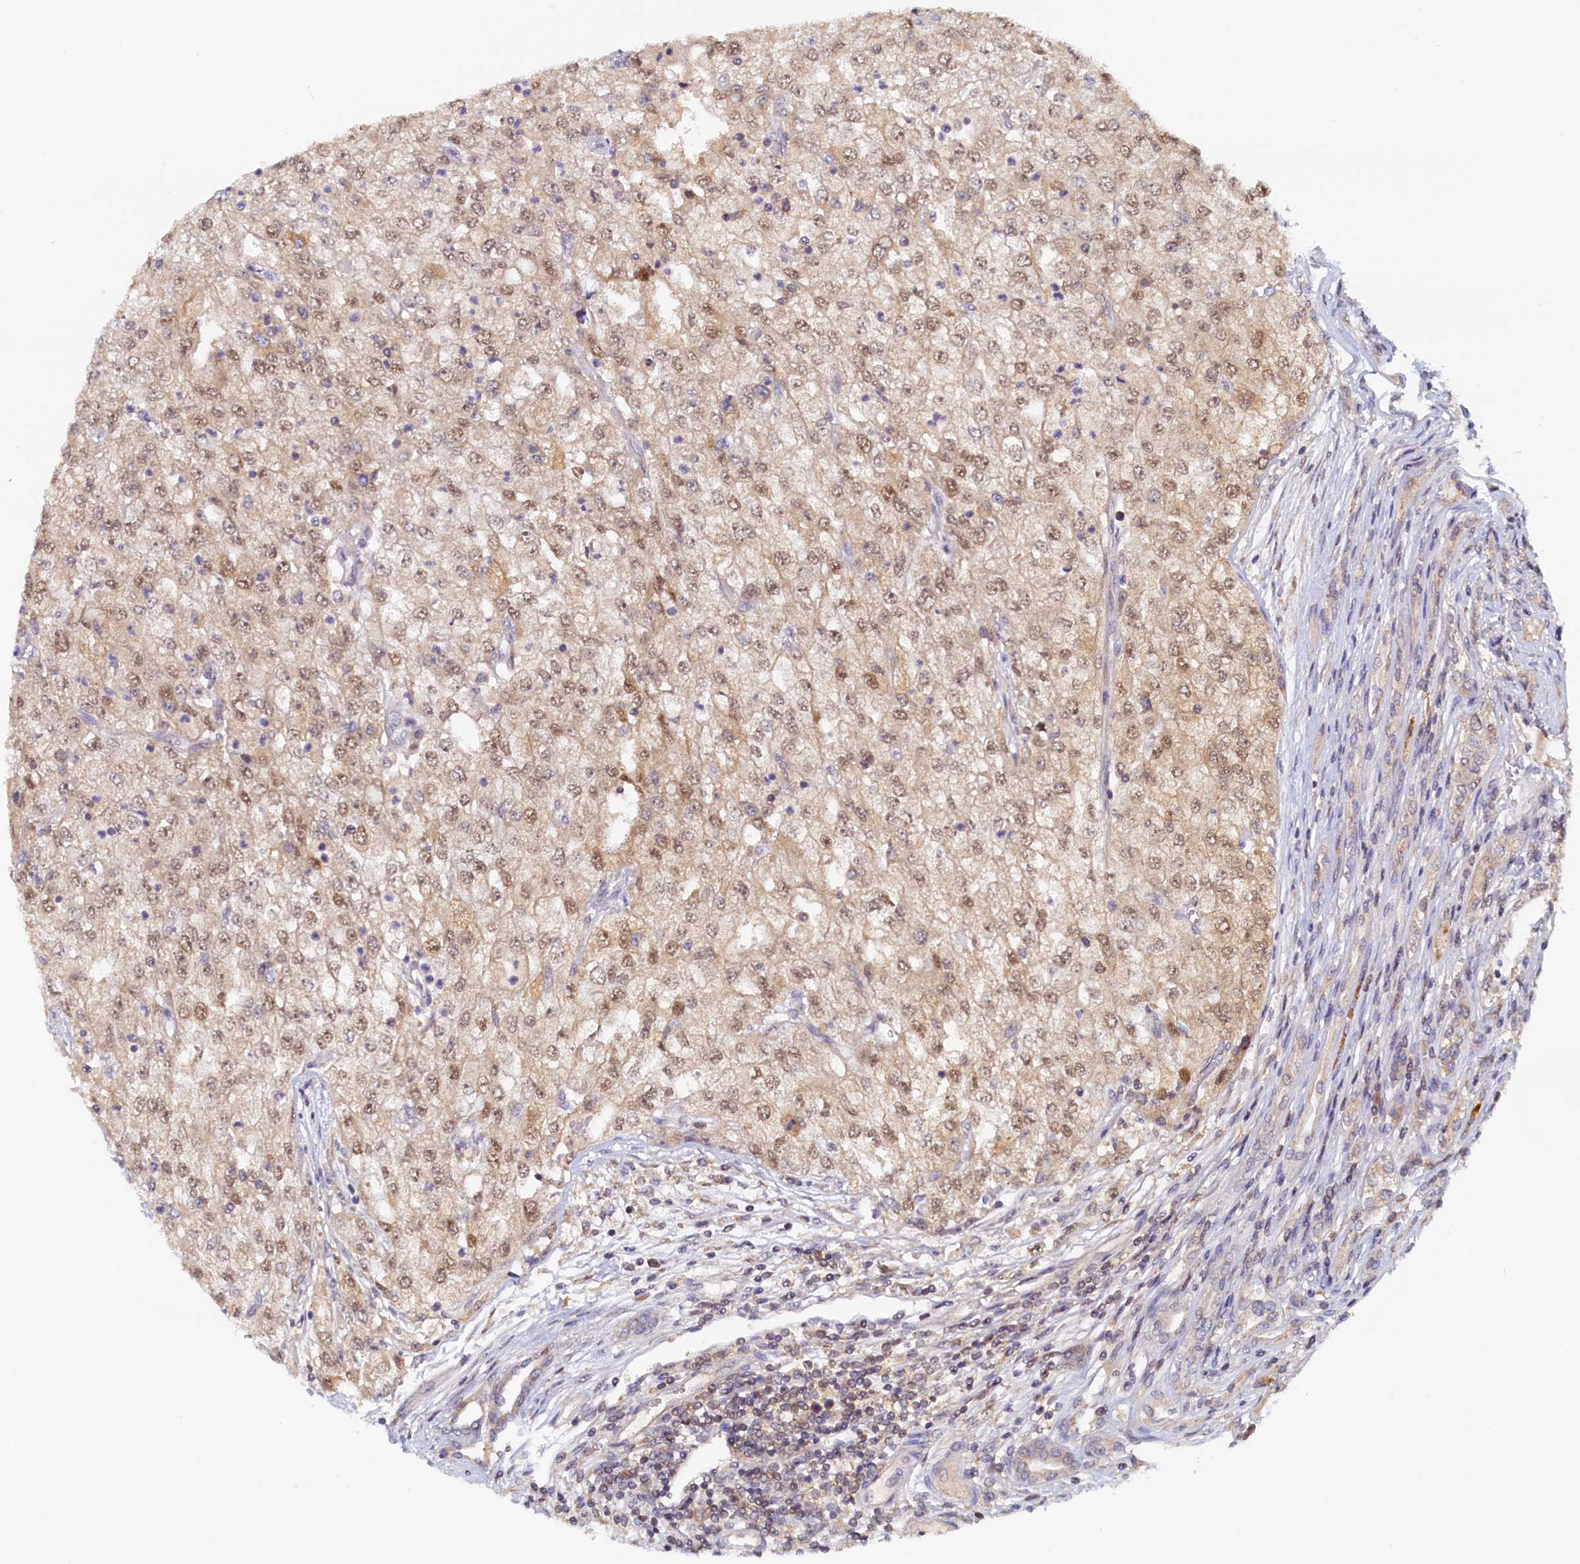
{"staining": {"intensity": "moderate", "quantity": ">75%", "location": "cytoplasmic/membranous,nuclear"}, "tissue": "renal cancer", "cell_type": "Tumor cells", "image_type": "cancer", "snomed": [{"axis": "morphology", "description": "Adenocarcinoma, NOS"}, {"axis": "topography", "description": "Kidney"}], "caption": "Immunohistochemical staining of human adenocarcinoma (renal) exhibits medium levels of moderate cytoplasmic/membranous and nuclear staining in approximately >75% of tumor cells. The staining was performed using DAB, with brown indicating positive protein expression. Nuclei are stained blue with hematoxylin.", "gene": "PAAF1", "patient": {"sex": "female", "age": 54}}